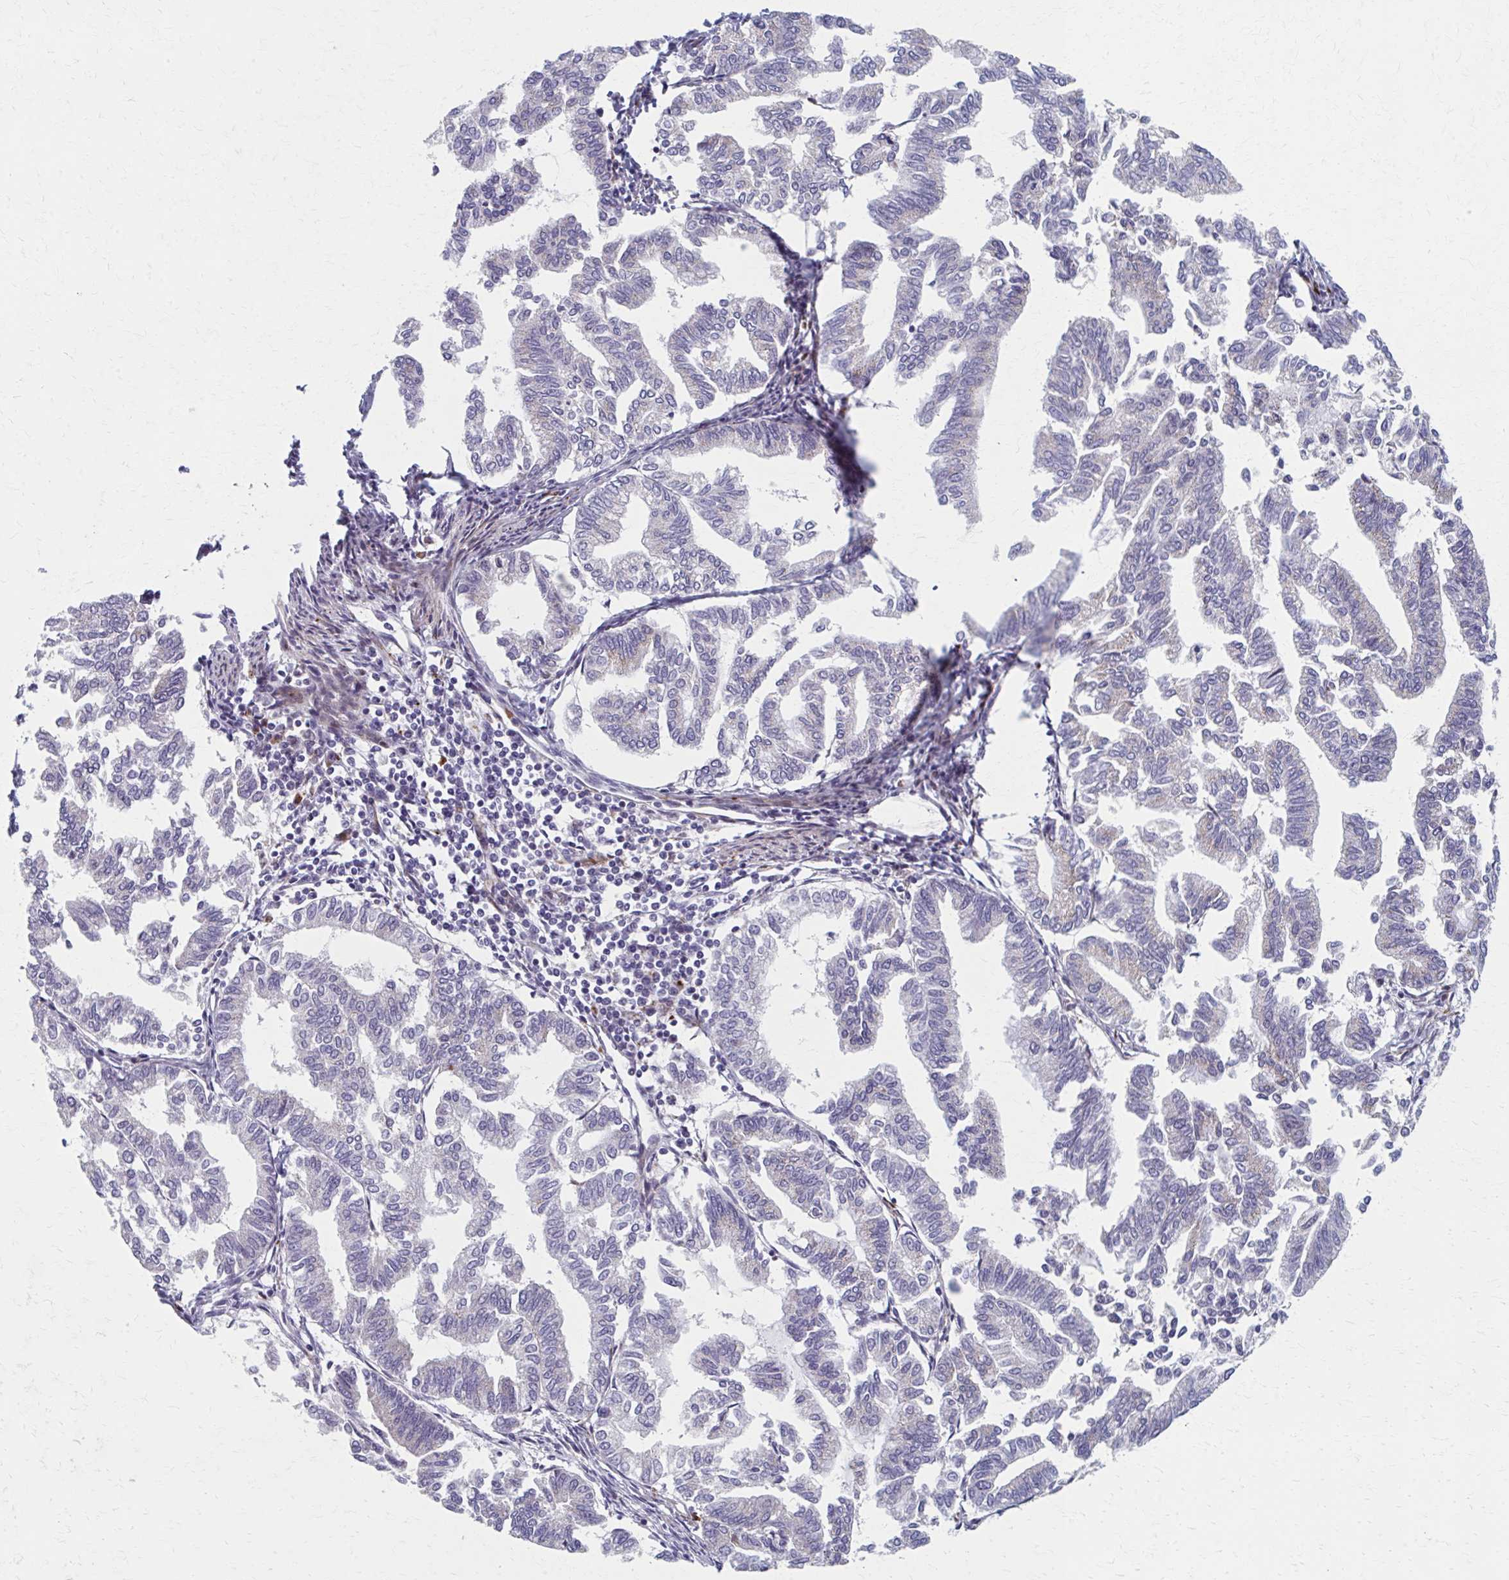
{"staining": {"intensity": "negative", "quantity": "none", "location": "none"}, "tissue": "endometrial cancer", "cell_type": "Tumor cells", "image_type": "cancer", "snomed": [{"axis": "morphology", "description": "Adenocarcinoma, NOS"}, {"axis": "topography", "description": "Endometrium"}], "caption": "A histopathology image of endometrial cancer stained for a protein demonstrates no brown staining in tumor cells.", "gene": "OLFM2", "patient": {"sex": "female", "age": 79}}